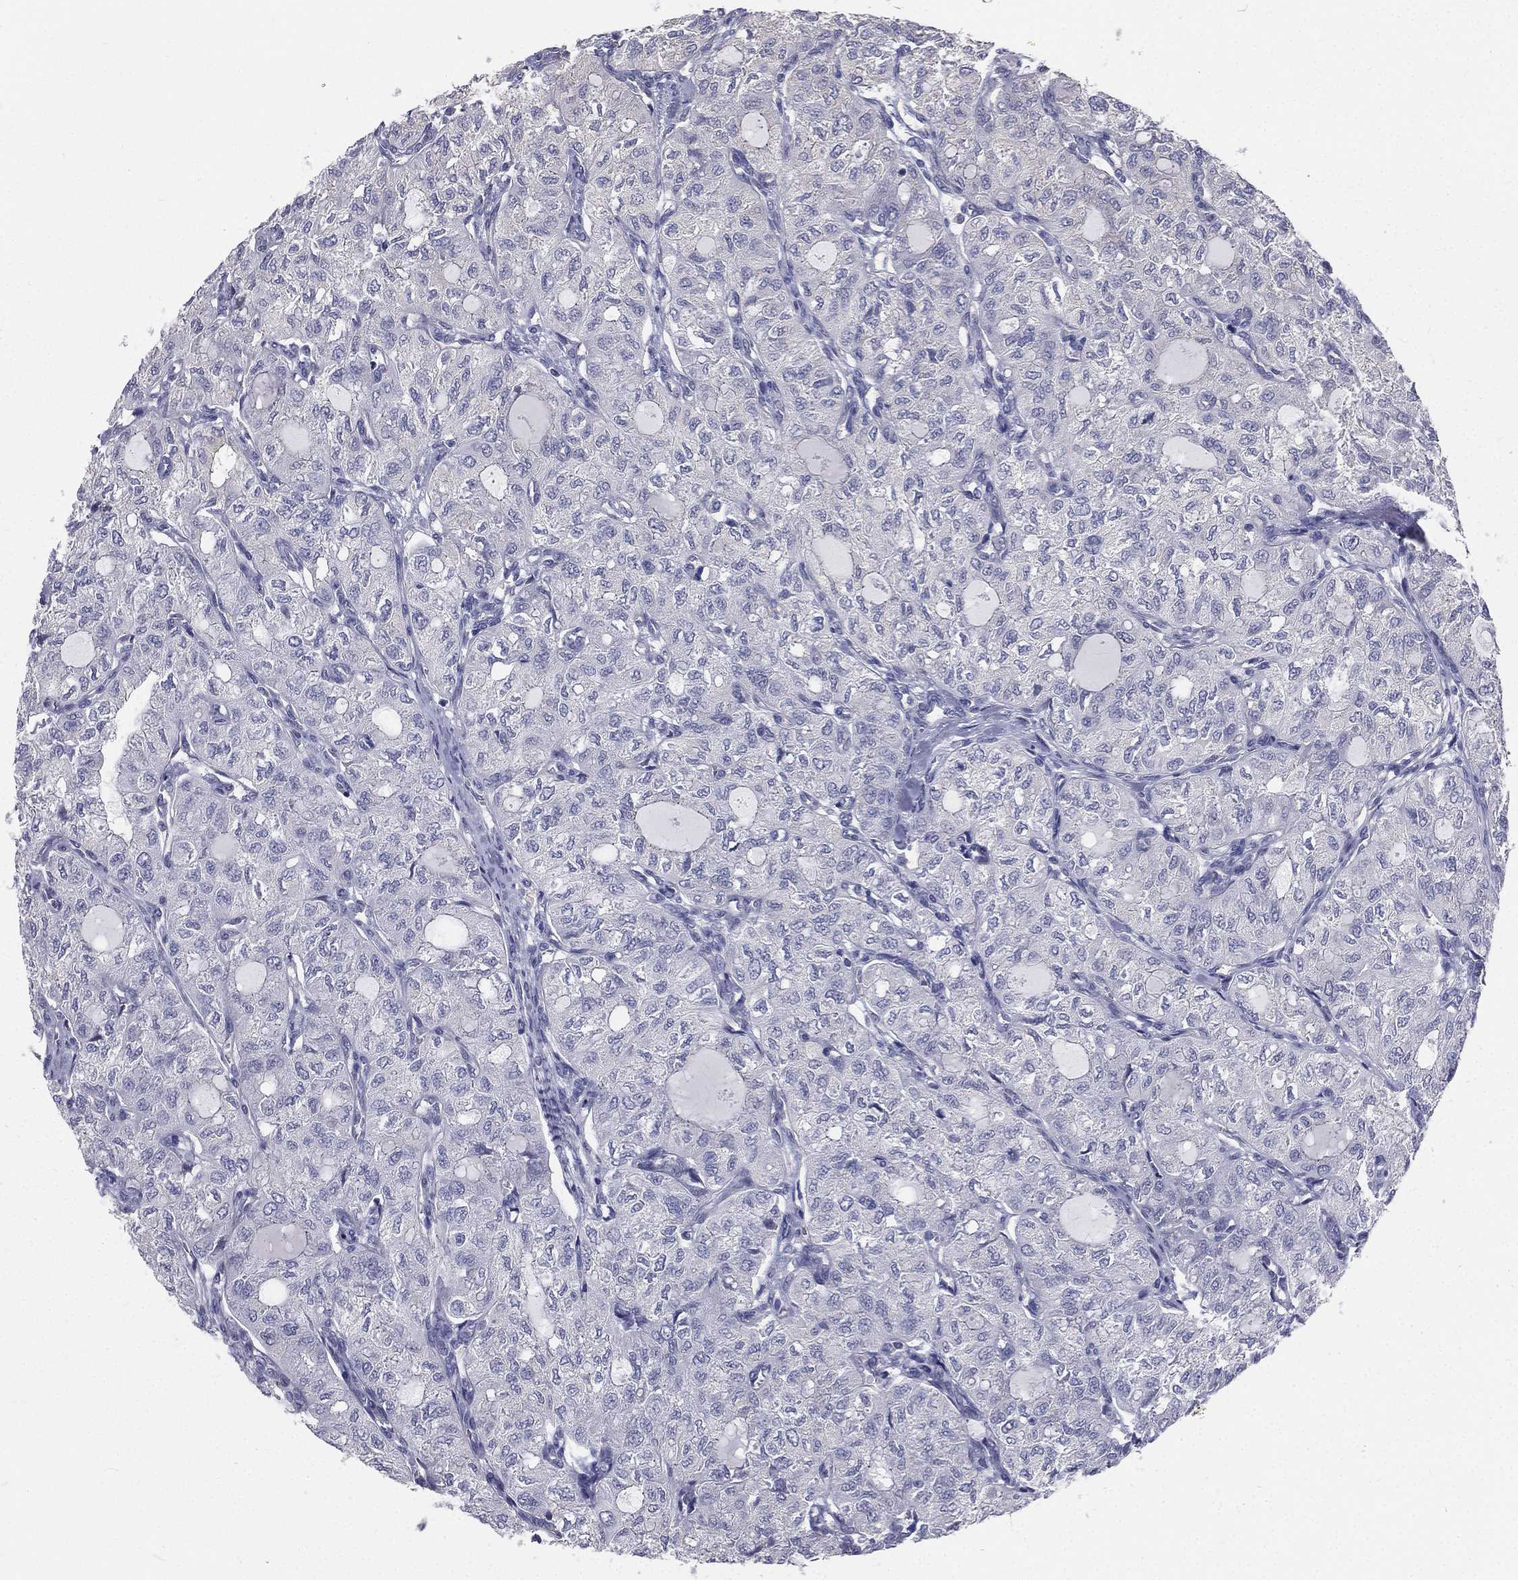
{"staining": {"intensity": "negative", "quantity": "none", "location": "none"}, "tissue": "thyroid cancer", "cell_type": "Tumor cells", "image_type": "cancer", "snomed": [{"axis": "morphology", "description": "Follicular adenoma carcinoma, NOS"}, {"axis": "topography", "description": "Thyroid gland"}], "caption": "Tumor cells show no significant protein expression in thyroid cancer.", "gene": "MUC13", "patient": {"sex": "male", "age": 75}}